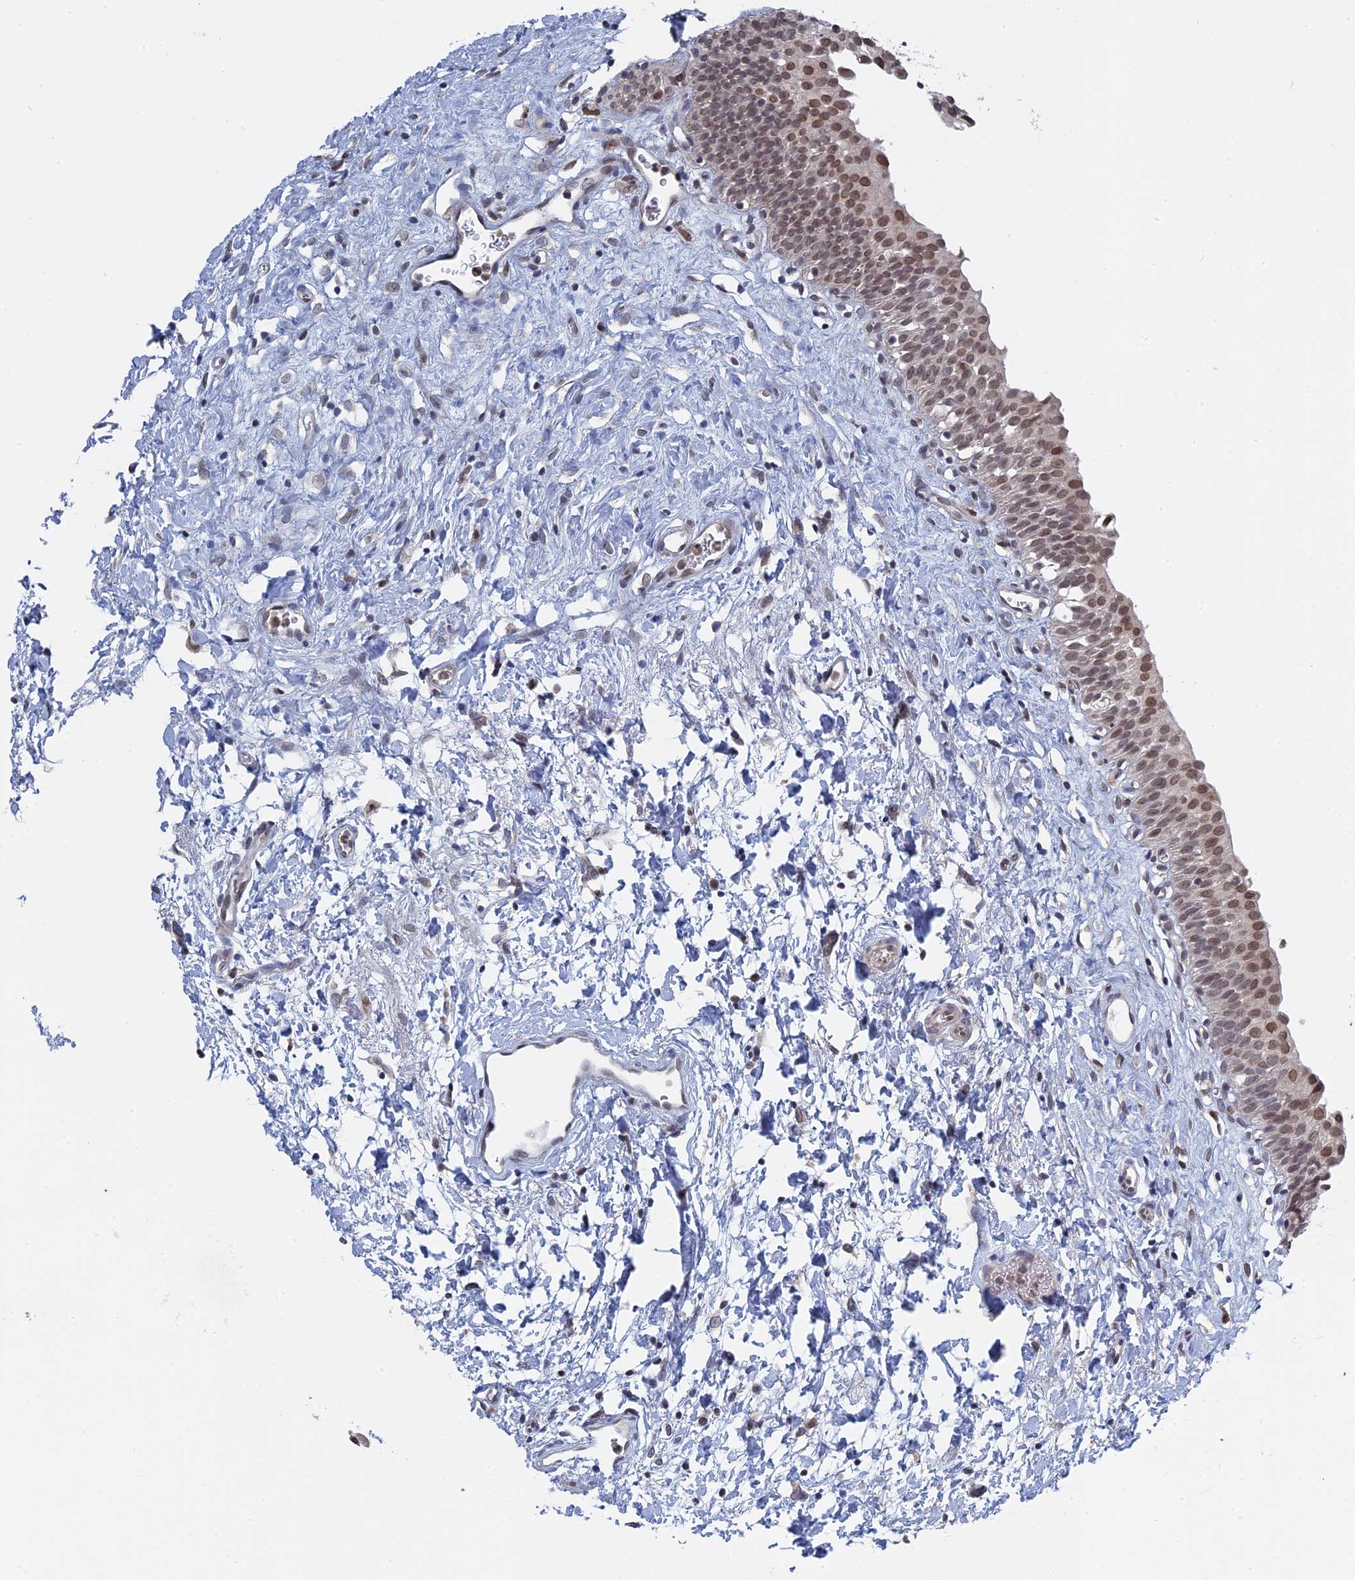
{"staining": {"intensity": "moderate", "quantity": "25%-75%", "location": "nuclear"}, "tissue": "urinary bladder", "cell_type": "Urothelial cells", "image_type": "normal", "snomed": [{"axis": "morphology", "description": "Normal tissue, NOS"}, {"axis": "topography", "description": "Urinary bladder"}], "caption": "Unremarkable urinary bladder demonstrates moderate nuclear staining in approximately 25%-75% of urothelial cells (DAB (3,3'-diaminobenzidine) IHC, brown staining for protein, blue staining for nuclei)..", "gene": "MTRF1", "patient": {"sex": "male", "age": 51}}